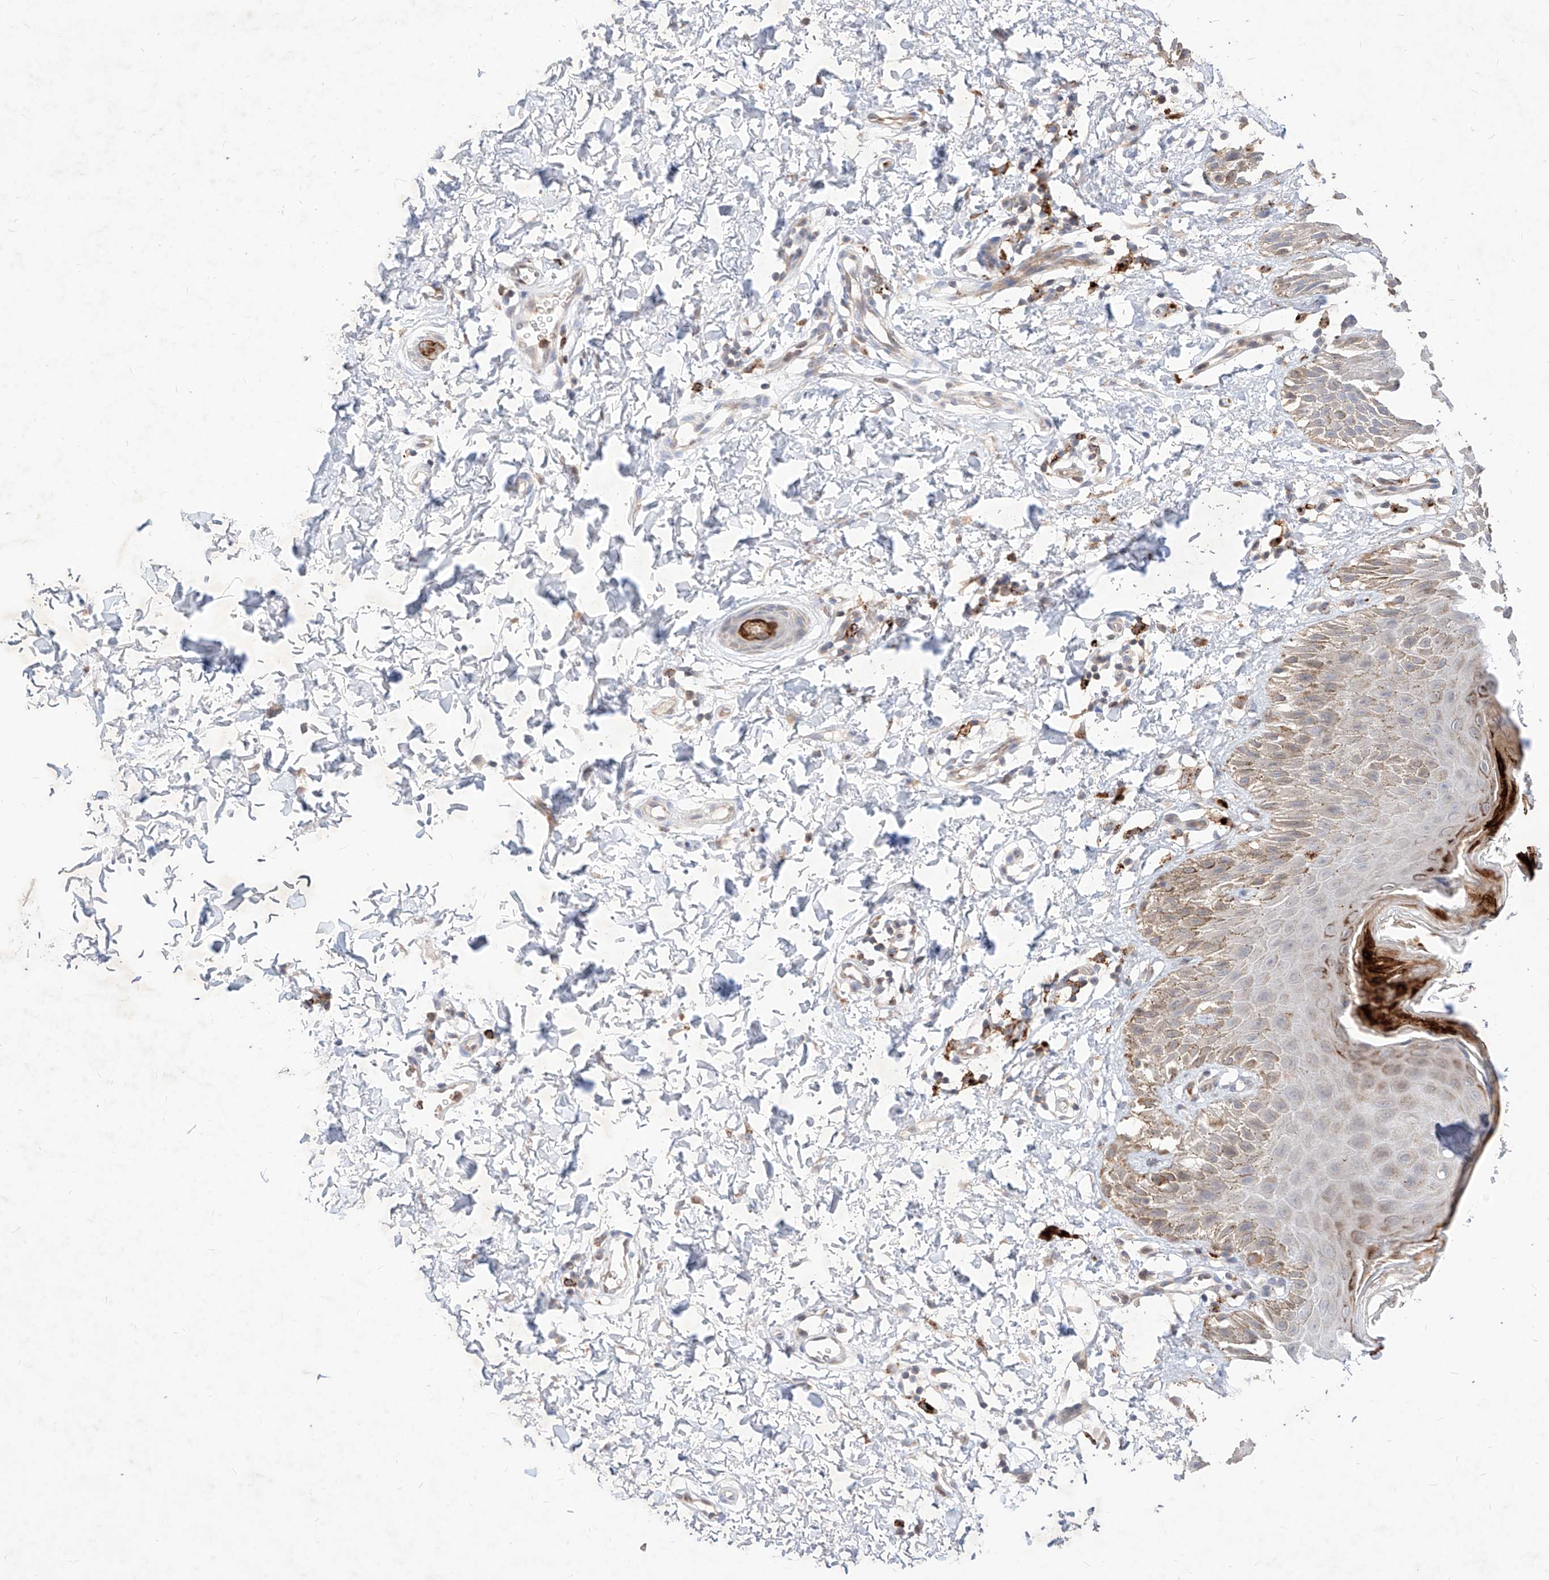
{"staining": {"intensity": "moderate", "quantity": "<25%", "location": "cytoplasmic/membranous"}, "tissue": "skin", "cell_type": "Epidermal cells", "image_type": "normal", "snomed": [{"axis": "morphology", "description": "Normal tissue, NOS"}, {"axis": "topography", "description": "Anal"}], "caption": "IHC (DAB) staining of benign skin displays moderate cytoplasmic/membranous protein positivity in about <25% of epidermal cells.", "gene": "TSNAX", "patient": {"sex": "male", "age": 44}}